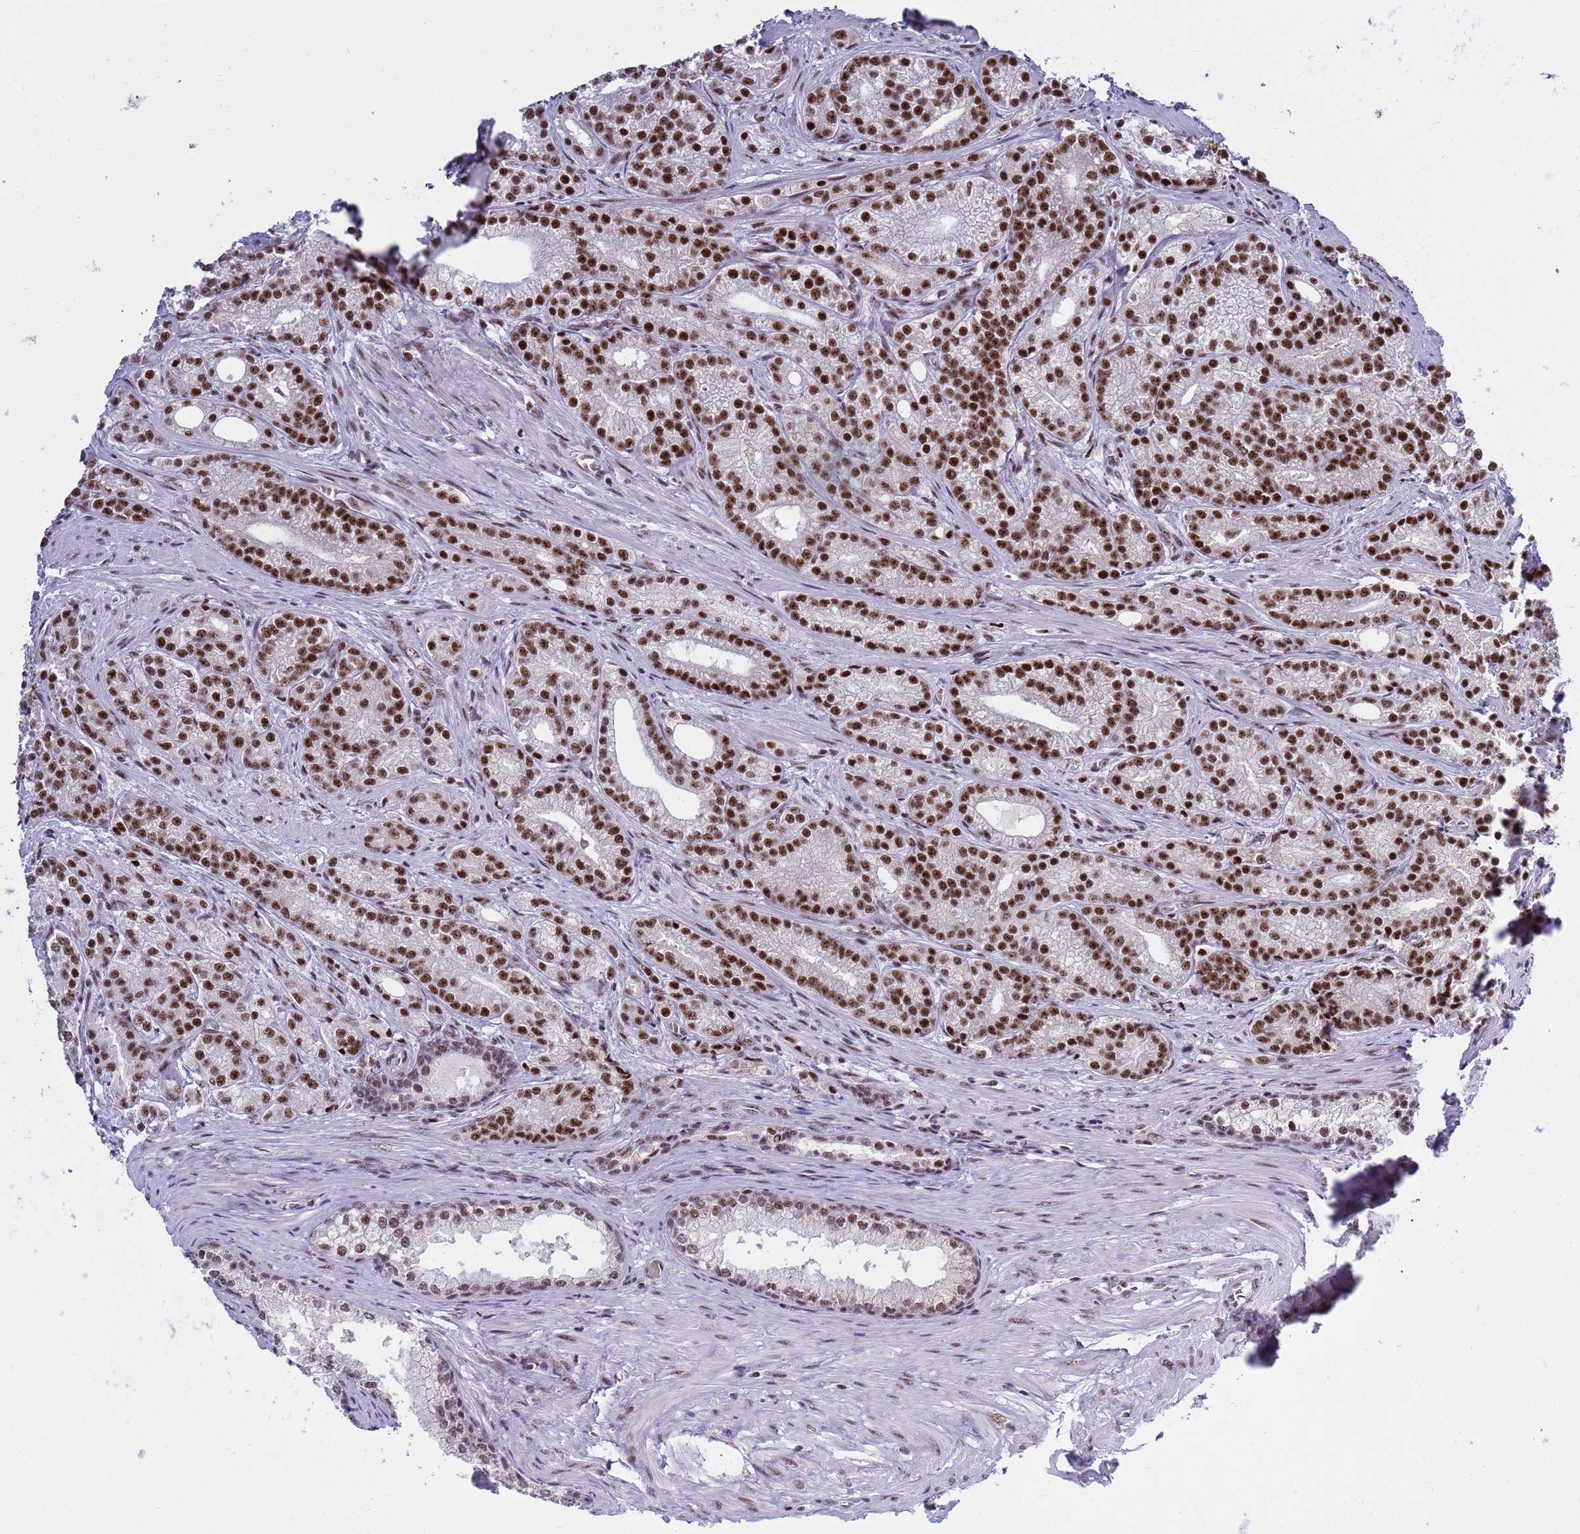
{"staining": {"intensity": "strong", "quantity": ">75%", "location": "nuclear"}, "tissue": "prostate cancer", "cell_type": "Tumor cells", "image_type": "cancer", "snomed": [{"axis": "morphology", "description": "Adenocarcinoma, Low grade"}, {"axis": "topography", "description": "Prostate"}], "caption": "Immunohistochemistry (IHC) staining of prostate cancer, which reveals high levels of strong nuclear expression in about >75% of tumor cells indicating strong nuclear protein positivity. The staining was performed using DAB (brown) for protein detection and nuclei were counterstained in hematoxylin (blue).", "gene": "THOC2", "patient": {"sex": "male", "age": 71}}